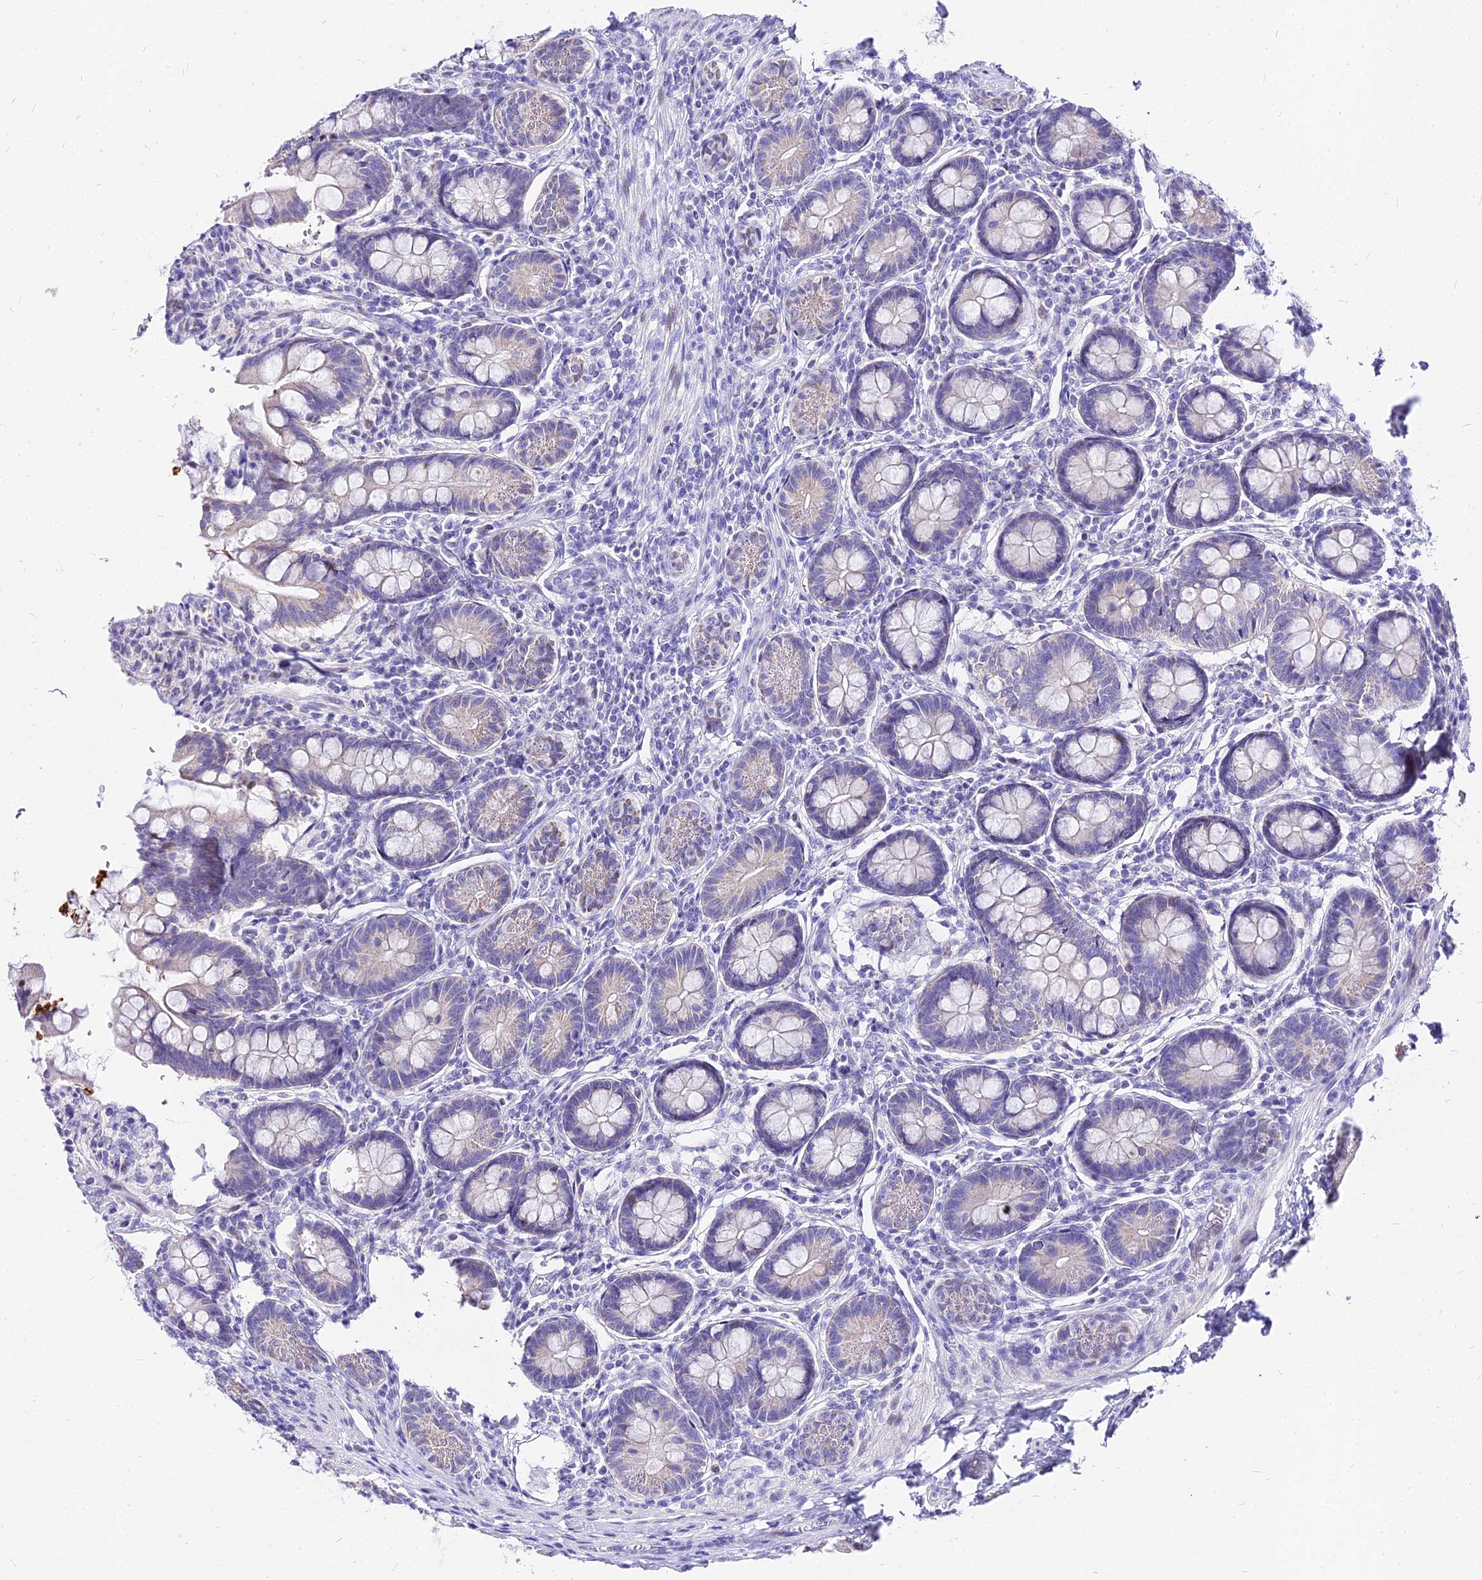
{"staining": {"intensity": "weak", "quantity": "<25%", "location": "cytoplasmic/membranous"}, "tissue": "small intestine", "cell_type": "Glandular cells", "image_type": "normal", "snomed": [{"axis": "morphology", "description": "Normal tissue, NOS"}, {"axis": "topography", "description": "Small intestine"}], "caption": "High magnification brightfield microscopy of benign small intestine stained with DAB (brown) and counterstained with hematoxylin (blue): glandular cells show no significant positivity.", "gene": "CARD18", "patient": {"sex": "male", "age": 7}}